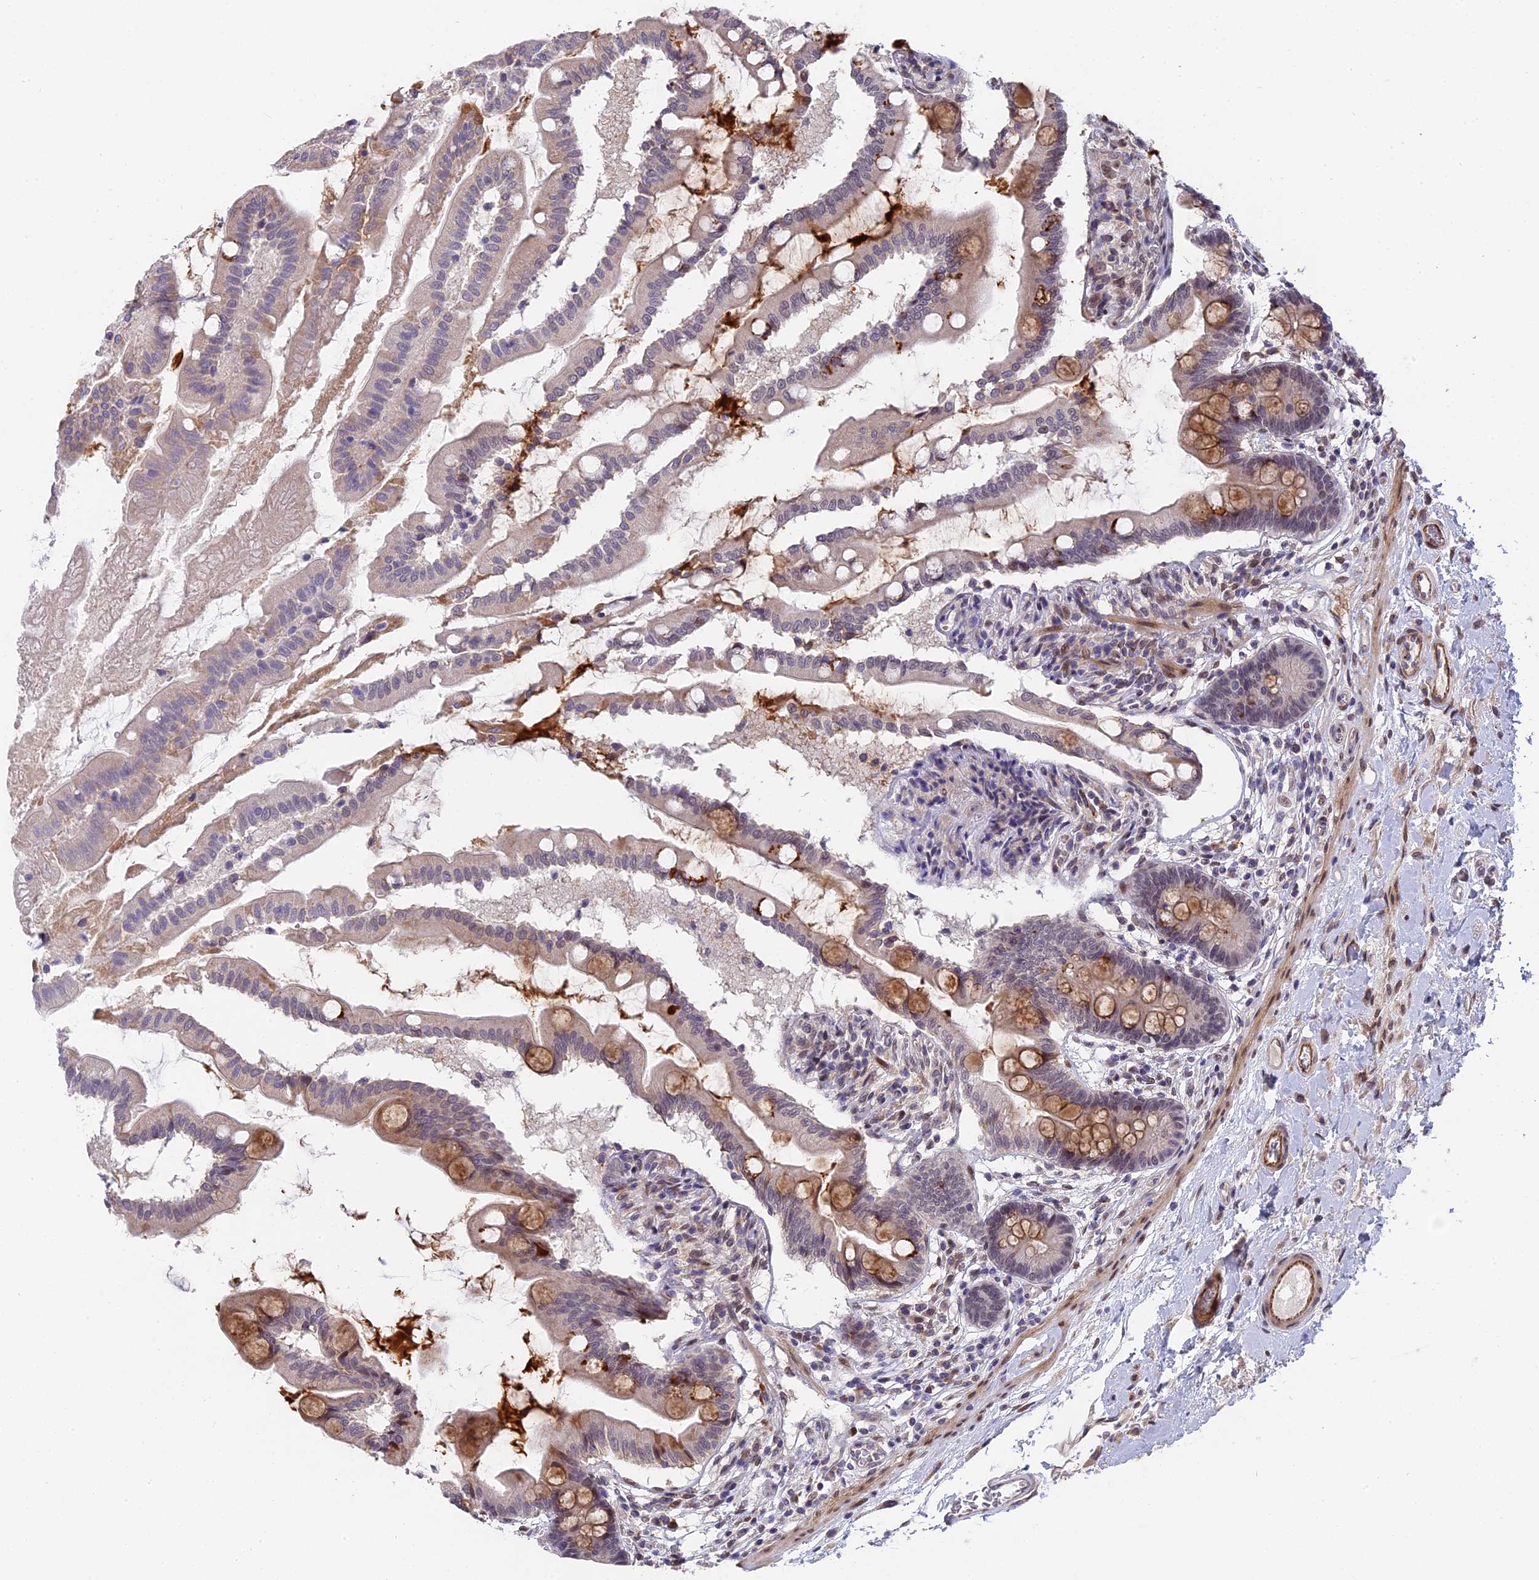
{"staining": {"intensity": "strong", "quantity": "<25%", "location": "cytoplasmic/membranous"}, "tissue": "small intestine", "cell_type": "Glandular cells", "image_type": "normal", "snomed": [{"axis": "morphology", "description": "Normal tissue, NOS"}, {"axis": "topography", "description": "Small intestine"}], "caption": "Small intestine stained with DAB (3,3'-diaminobenzidine) IHC shows medium levels of strong cytoplasmic/membranous staining in about <25% of glandular cells. Using DAB (3,3'-diaminobenzidine) (brown) and hematoxylin (blue) stains, captured at high magnification using brightfield microscopy.", "gene": "PYGO1", "patient": {"sex": "female", "age": 56}}